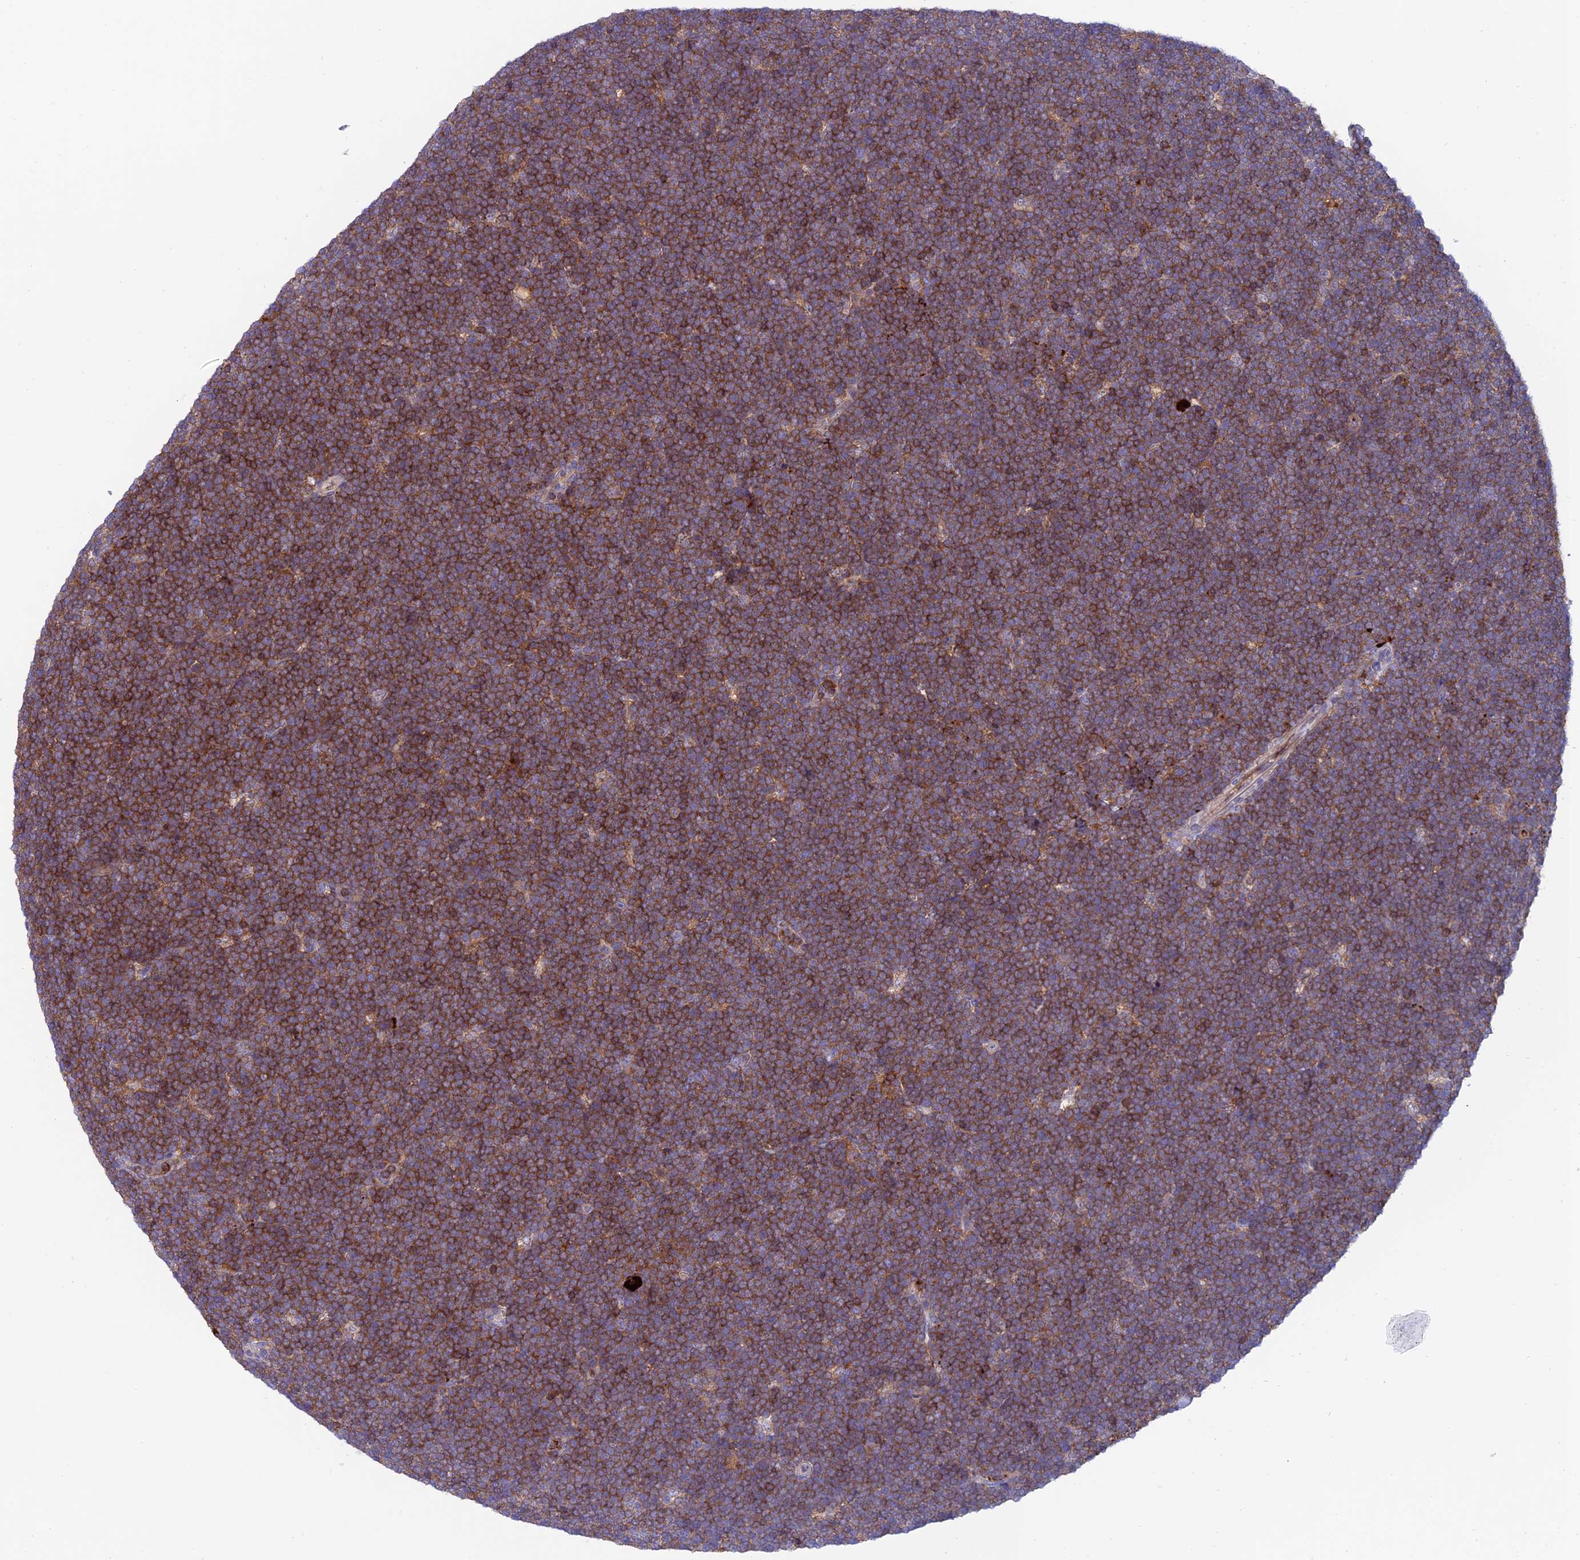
{"staining": {"intensity": "moderate", "quantity": ">75%", "location": "cytoplasmic/membranous"}, "tissue": "lymphoma", "cell_type": "Tumor cells", "image_type": "cancer", "snomed": [{"axis": "morphology", "description": "Malignant lymphoma, non-Hodgkin's type, High grade"}, {"axis": "topography", "description": "Lymph node"}], "caption": "The immunohistochemical stain shows moderate cytoplasmic/membranous expression in tumor cells of lymphoma tissue.", "gene": "ARHGEF18", "patient": {"sex": "male", "age": 13}}